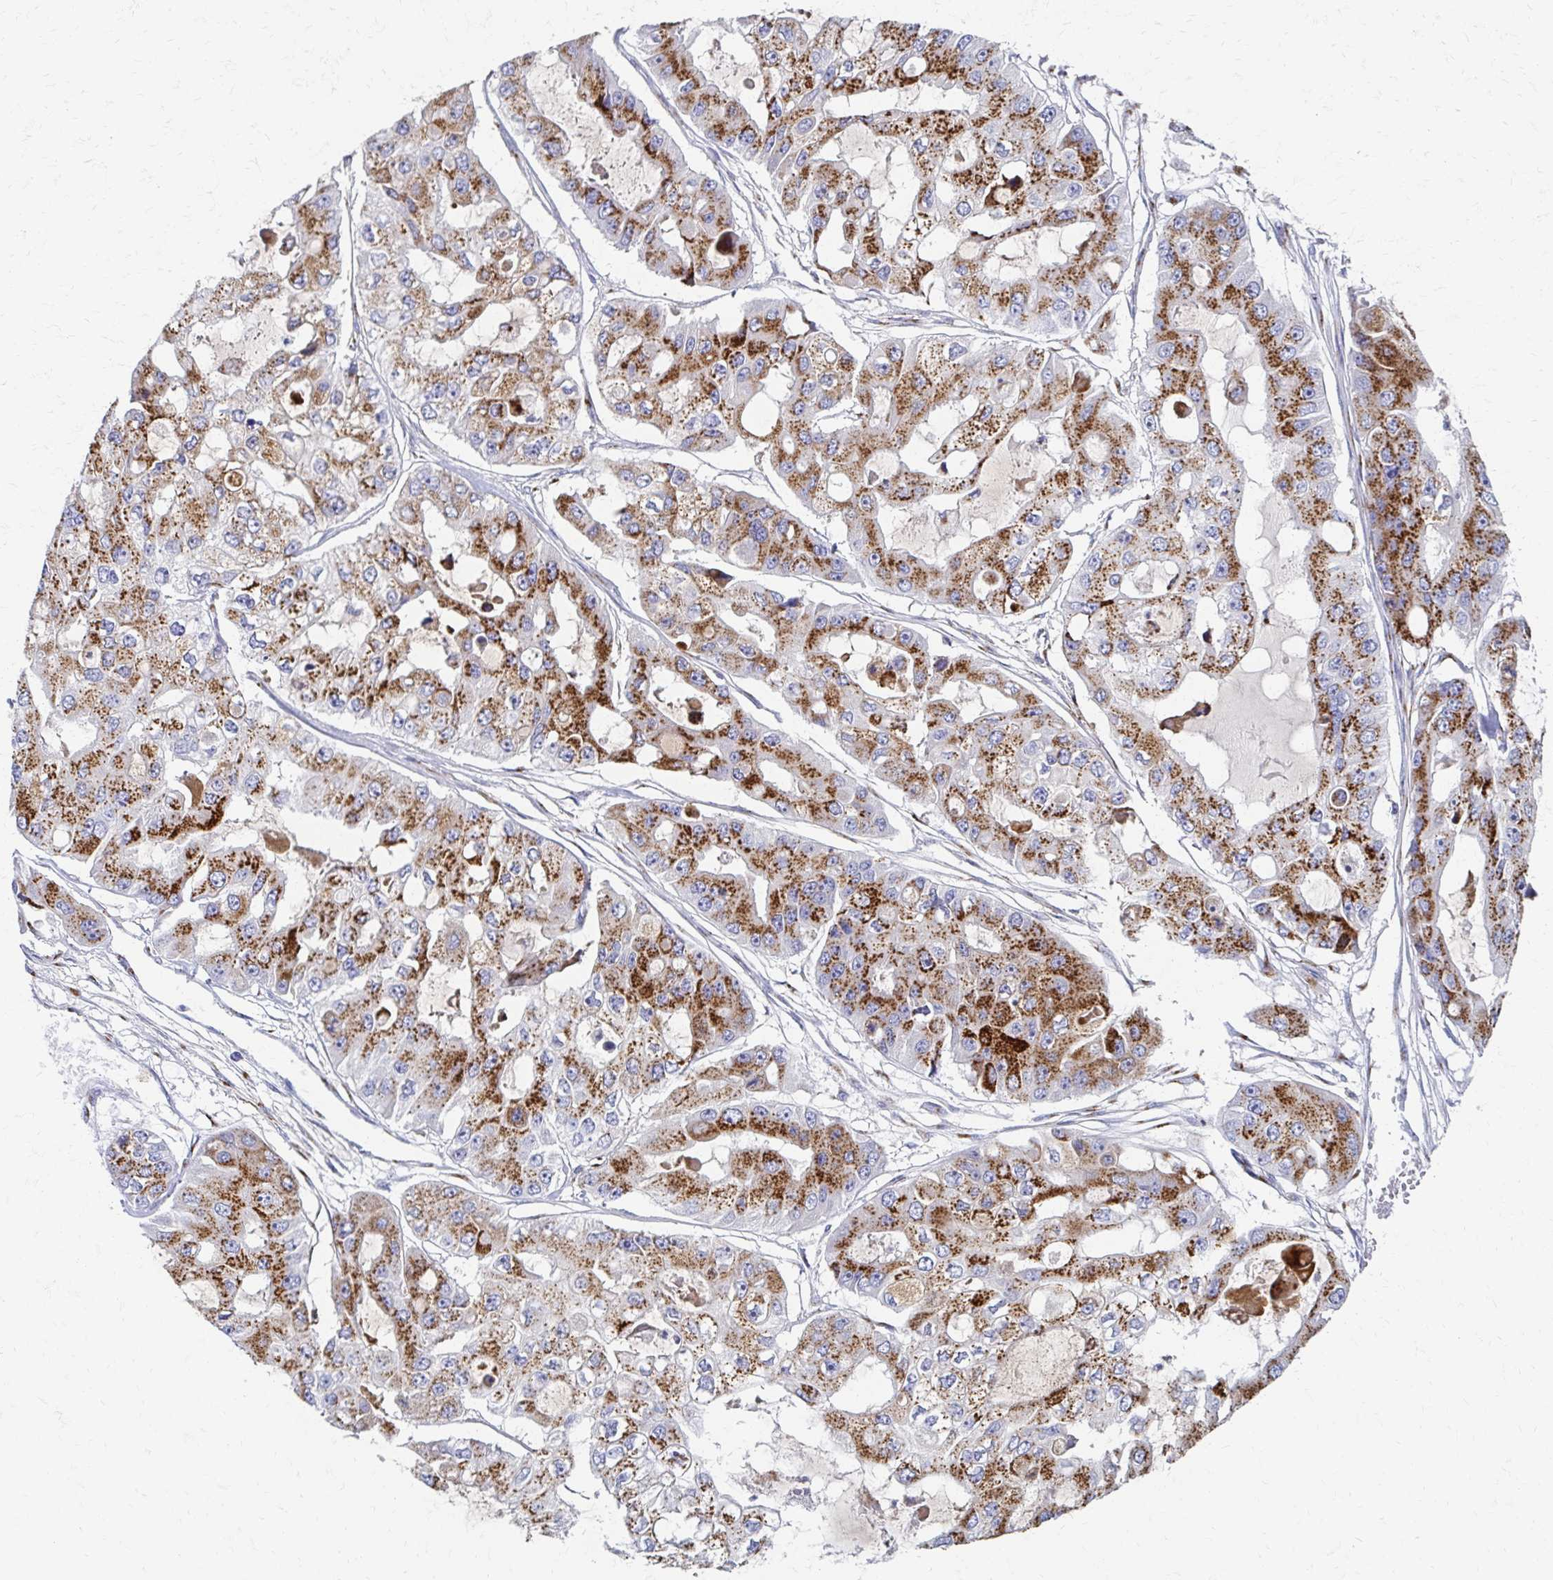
{"staining": {"intensity": "moderate", "quantity": ">75%", "location": "cytoplasmic/membranous"}, "tissue": "ovarian cancer", "cell_type": "Tumor cells", "image_type": "cancer", "snomed": [{"axis": "morphology", "description": "Cystadenocarcinoma, serous, NOS"}, {"axis": "topography", "description": "Ovary"}], "caption": "There is medium levels of moderate cytoplasmic/membranous expression in tumor cells of ovarian cancer, as demonstrated by immunohistochemical staining (brown color).", "gene": "TM9SF1", "patient": {"sex": "female", "age": 56}}